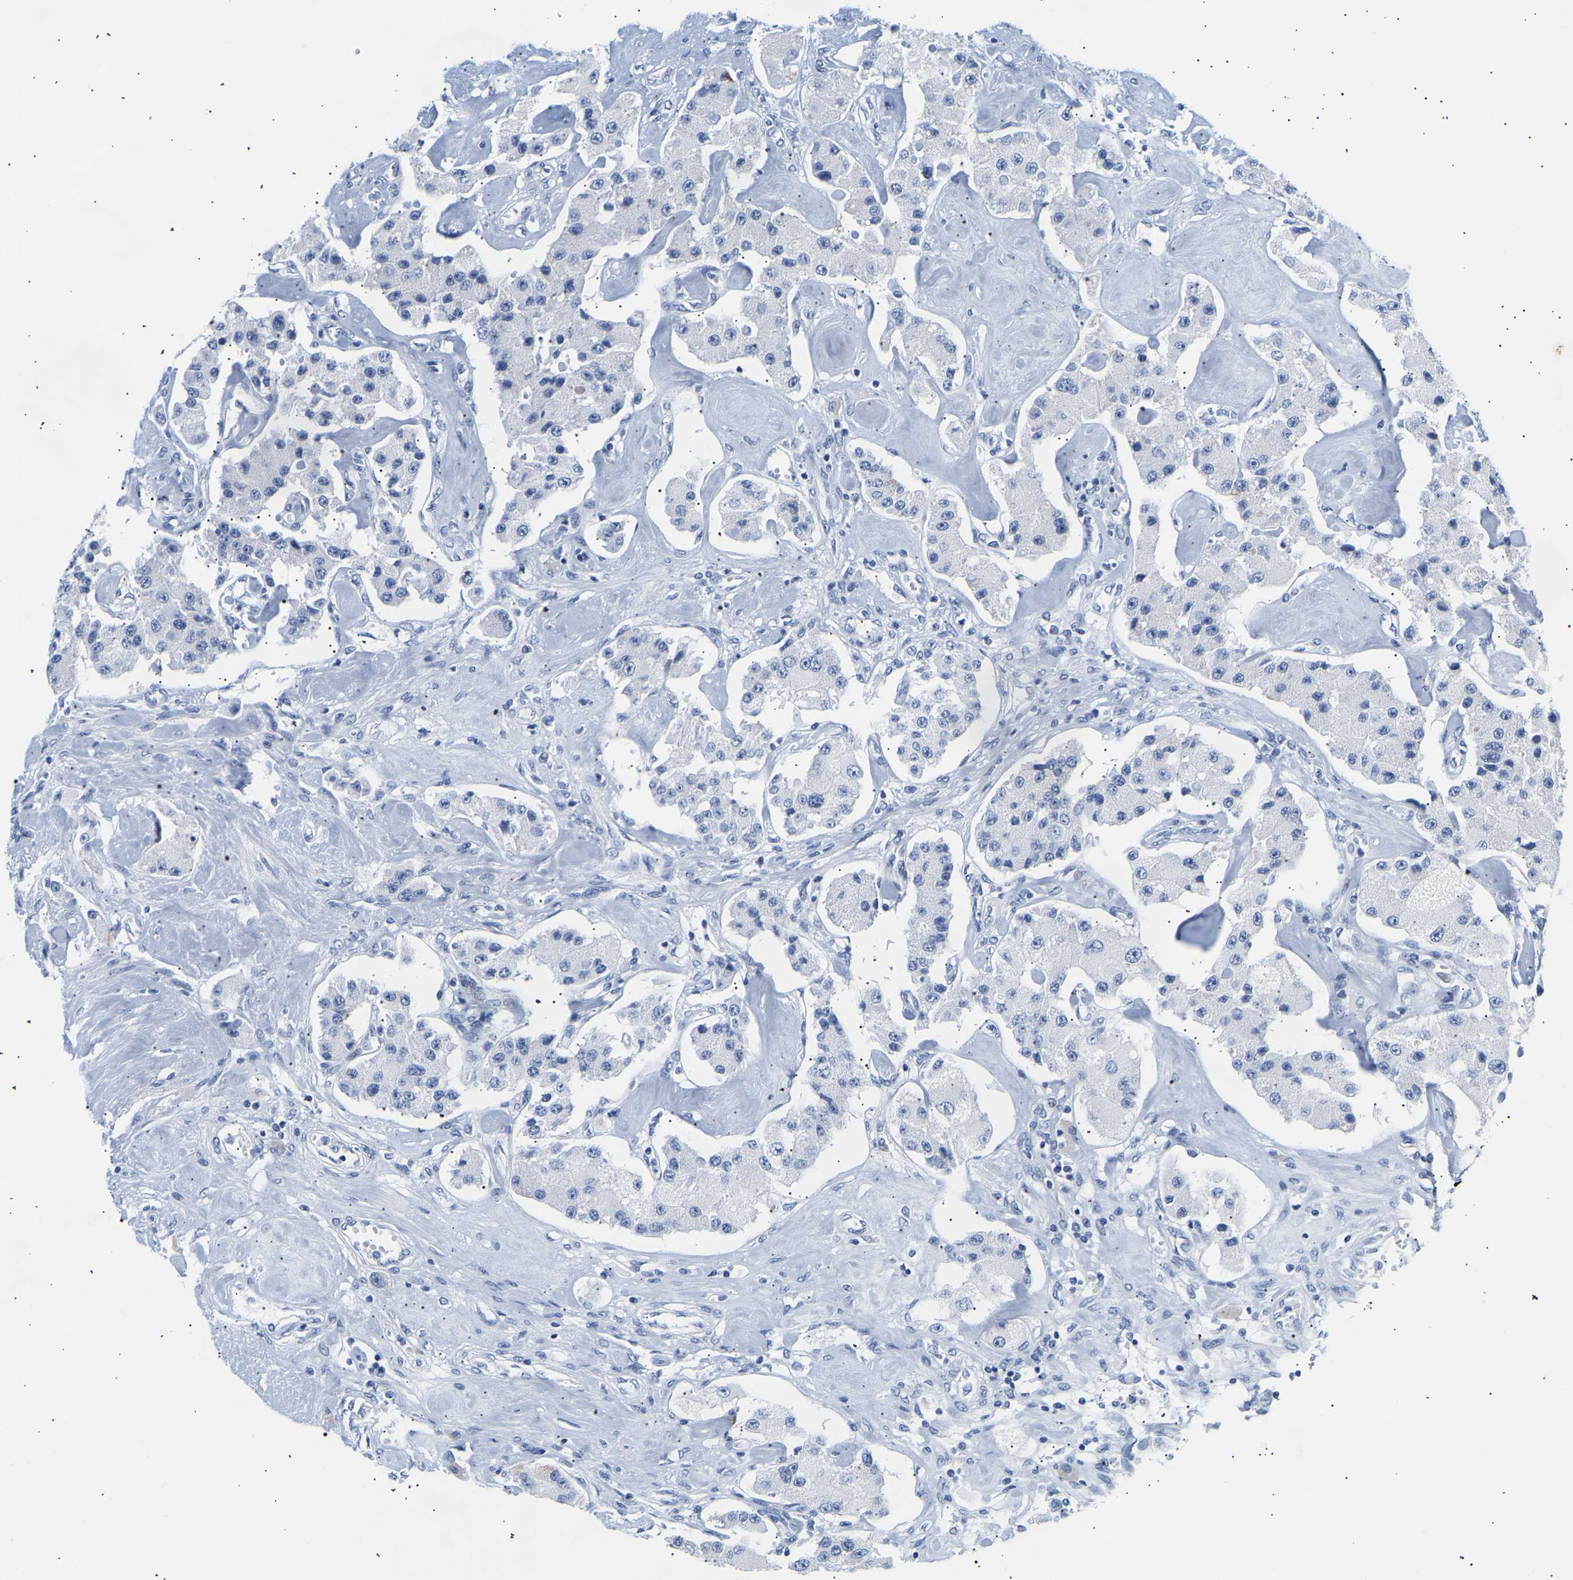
{"staining": {"intensity": "negative", "quantity": "none", "location": "none"}, "tissue": "carcinoid", "cell_type": "Tumor cells", "image_type": "cancer", "snomed": [{"axis": "morphology", "description": "Carcinoid, malignant, NOS"}, {"axis": "topography", "description": "Pancreas"}], "caption": "Immunohistochemical staining of carcinoid shows no significant expression in tumor cells.", "gene": "SPINK2", "patient": {"sex": "male", "age": 41}}